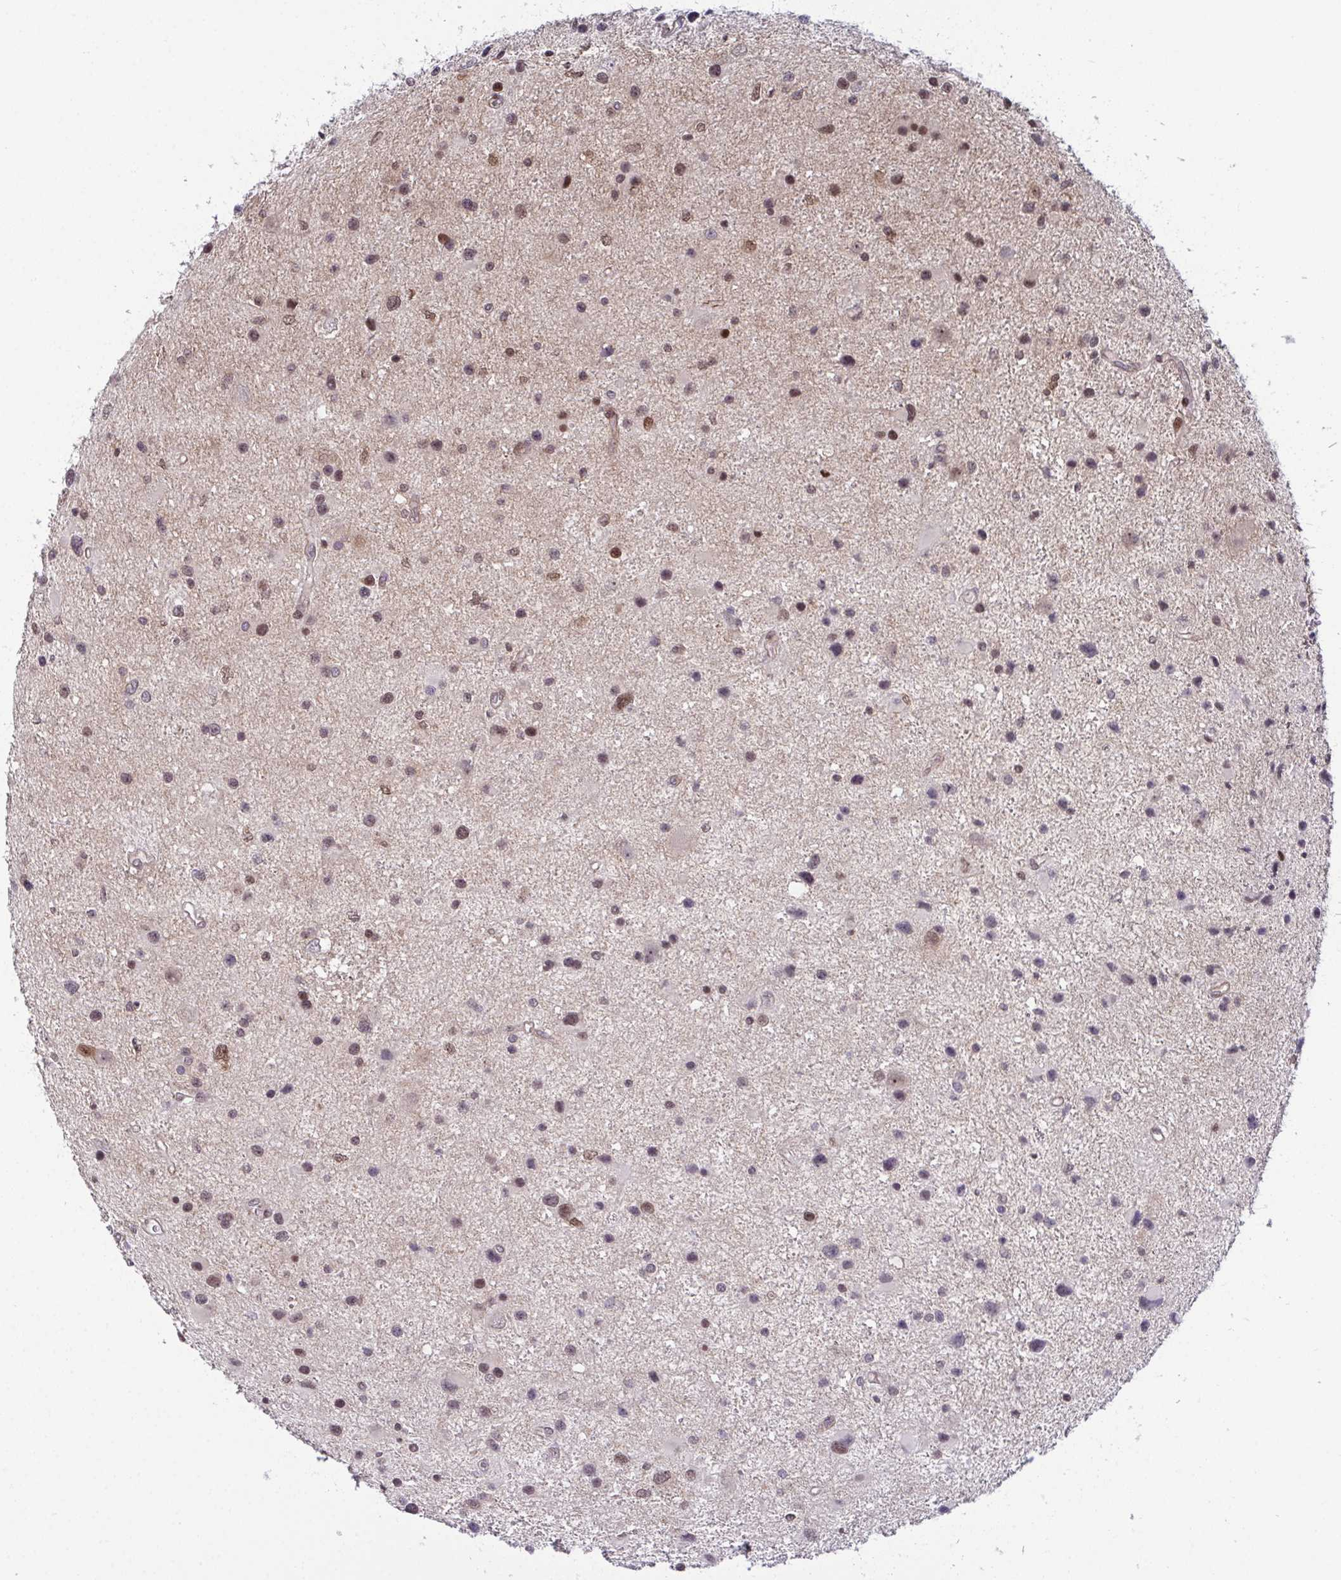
{"staining": {"intensity": "moderate", "quantity": "25%-75%", "location": "nuclear"}, "tissue": "glioma", "cell_type": "Tumor cells", "image_type": "cancer", "snomed": [{"axis": "morphology", "description": "Glioma, malignant, Low grade"}, {"axis": "topography", "description": "Brain"}], "caption": "Glioma was stained to show a protein in brown. There is medium levels of moderate nuclear positivity in about 25%-75% of tumor cells.", "gene": "DNAJB1", "patient": {"sex": "female", "age": 32}}